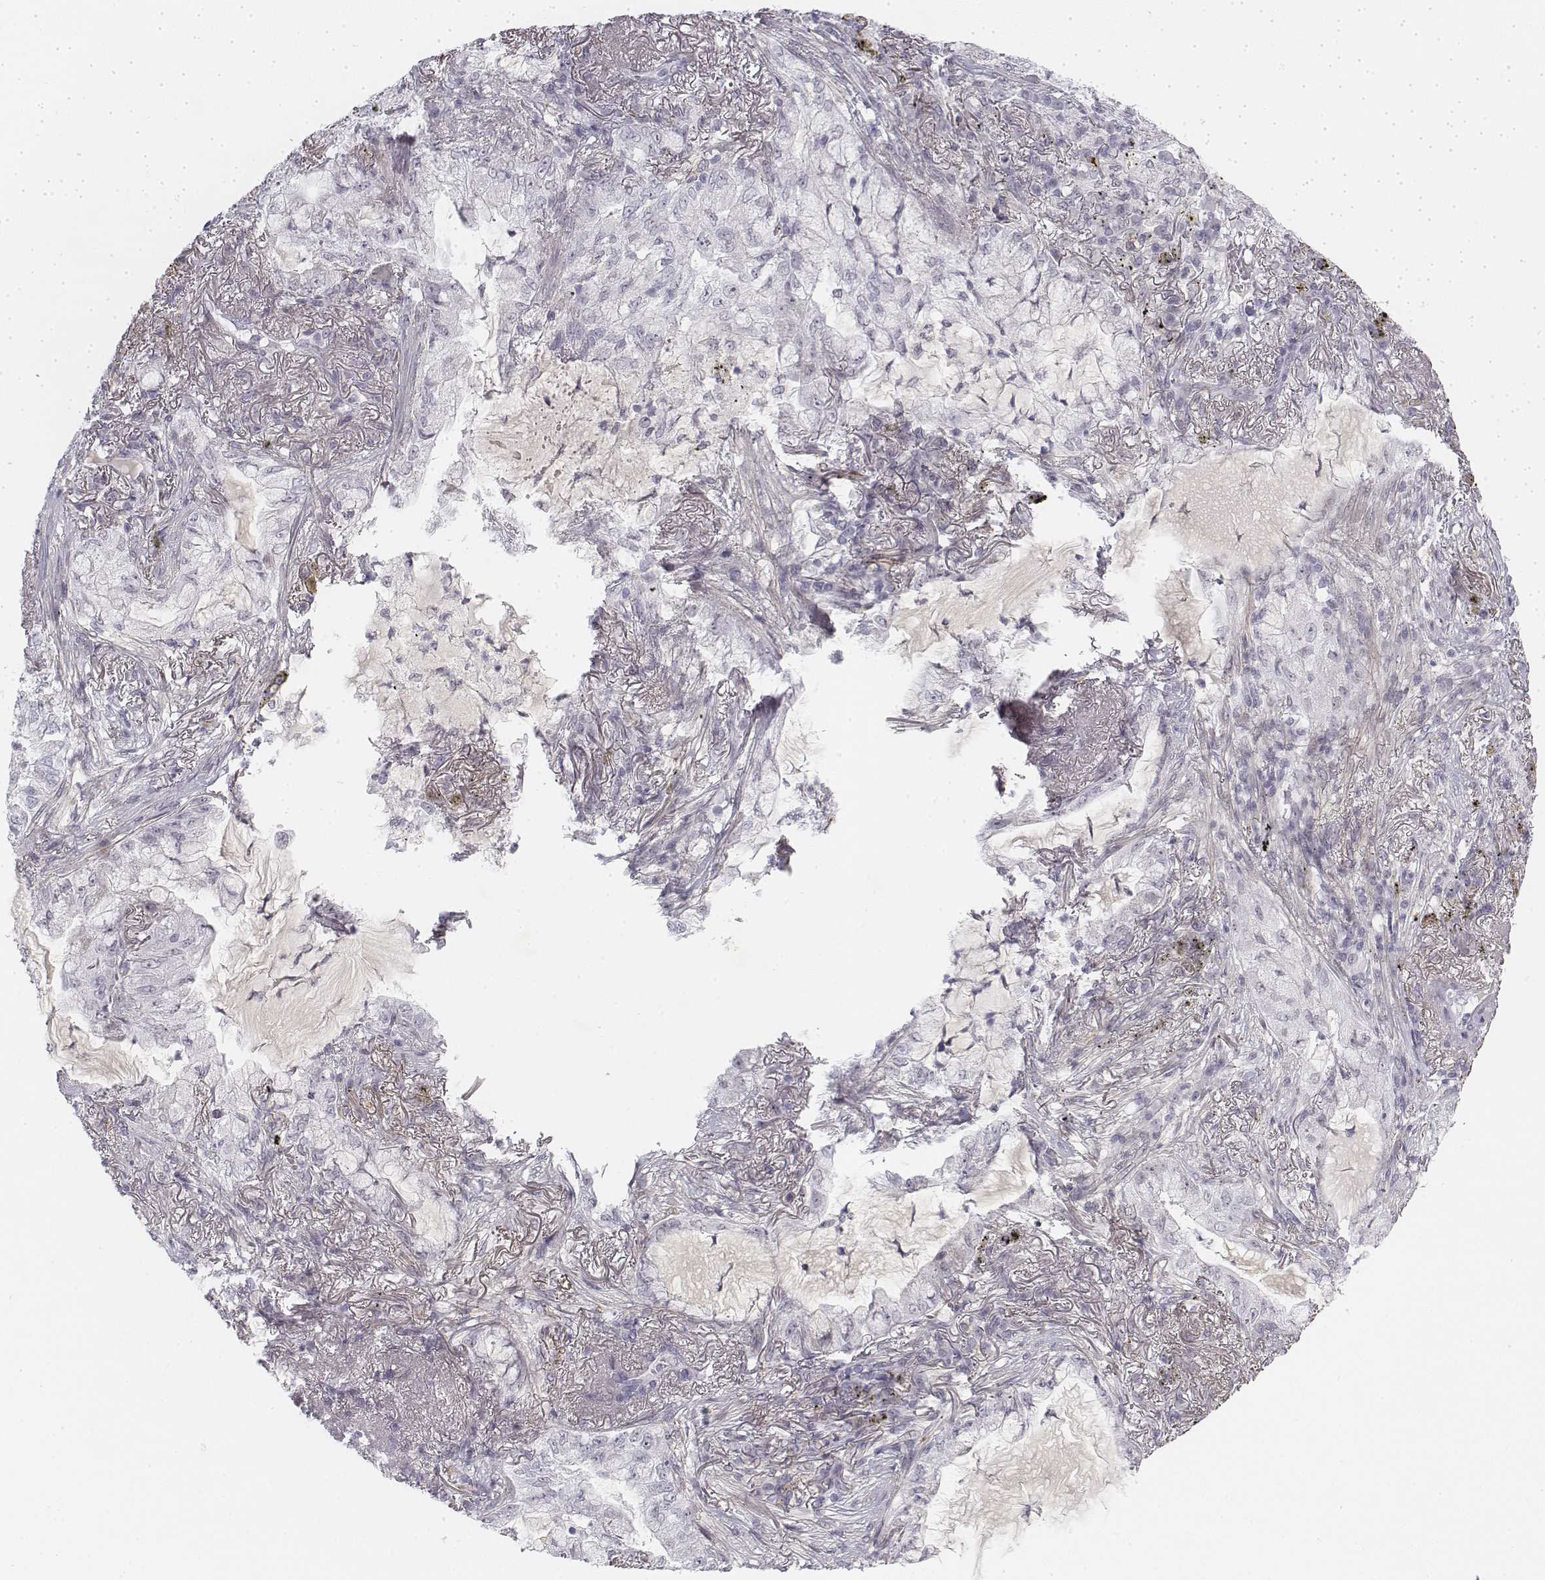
{"staining": {"intensity": "negative", "quantity": "none", "location": "none"}, "tissue": "lung cancer", "cell_type": "Tumor cells", "image_type": "cancer", "snomed": [{"axis": "morphology", "description": "Adenocarcinoma, NOS"}, {"axis": "topography", "description": "Lung"}], "caption": "Tumor cells show no significant expression in adenocarcinoma (lung). (Immunohistochemistry, brightfield microscopy, high magnification).", "gene": "KRT84", "patient": {"sex": "female", "age": 73}}